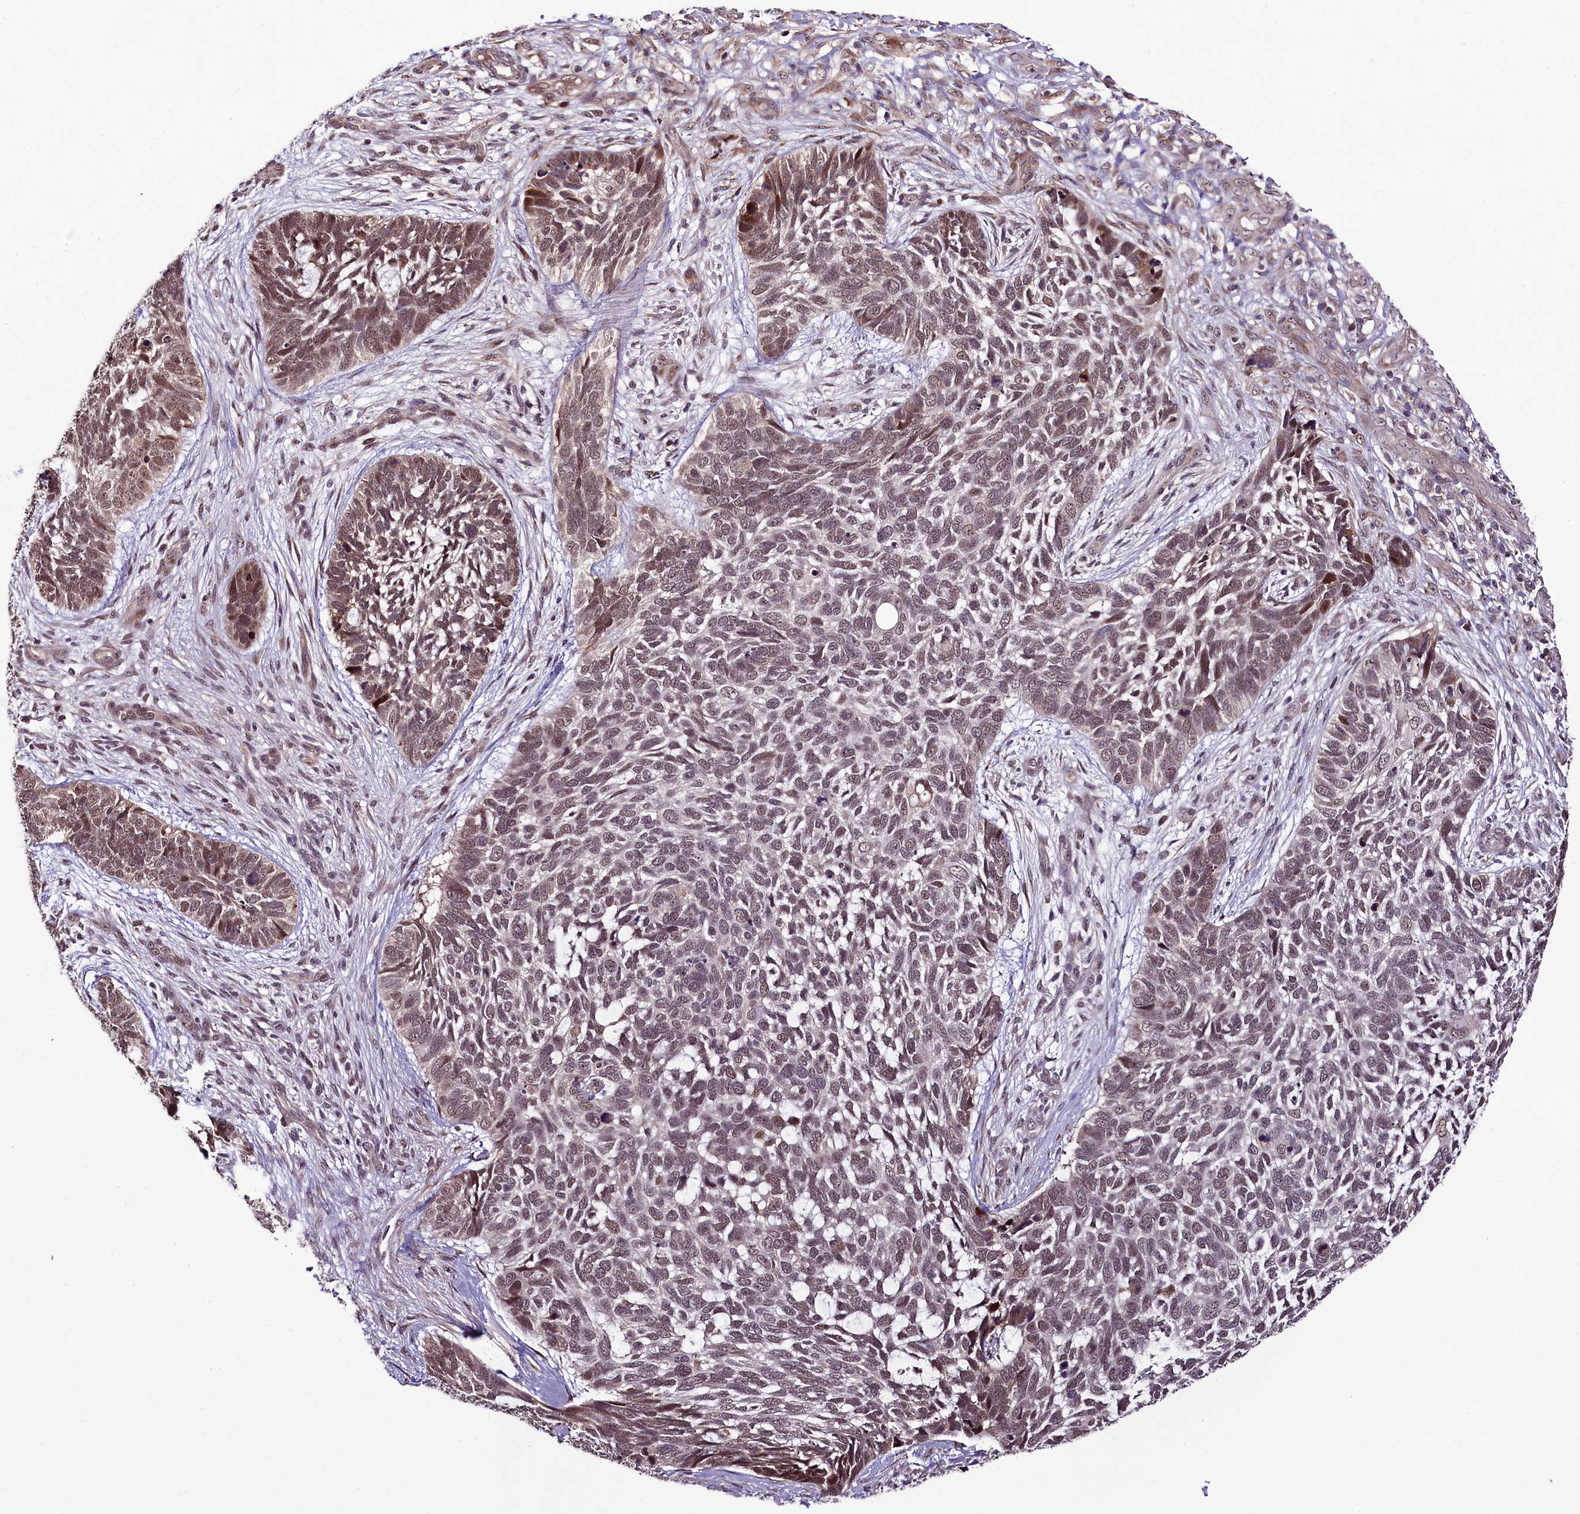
{"staining": {"intensity": "moderate", "quantity": ">75%", "location": "nuclear"}, "tissue": "skin cancer", "cell_type": "Tumor cells", "image_type": "cancer", "snomed": [{"axis": "morphology", "description": "Basal cell carcinoma"}, {"axis": "topography", "description": "Skin"}], "caption": "An image showing moderate nuclear expression in approximately >75% of tumor cells in skin basal cell carcinoma, as visualized by brown immunohistochemical staining.", "gene": "RPUSD2", "patient": {"sex": "male", "age": 88}}